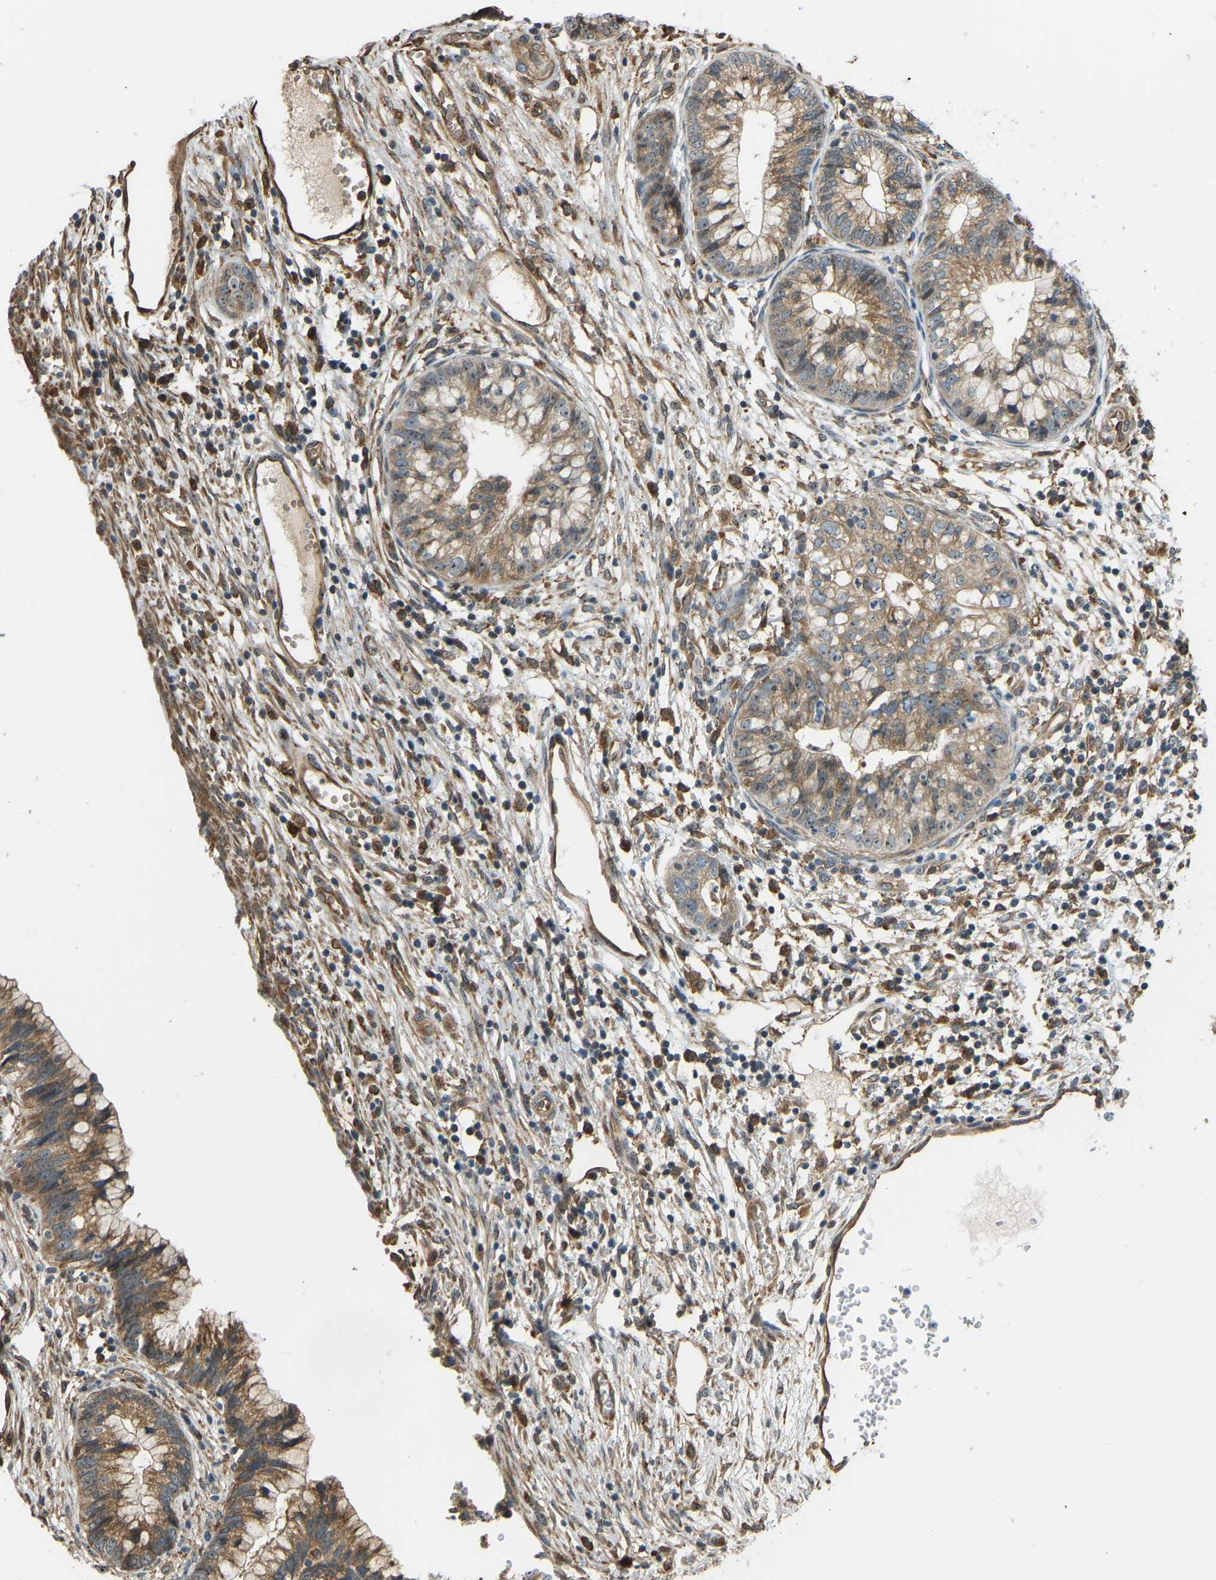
{"staining": {"intensity": "moderate", "quantity": ">75%", "location": "cytoplasmic/membranous,nuclear"}, "tissue": "cervical cancer", "cell_type": "Tumor cells", "image_type": "cancer", "snomed": [{"axis": "morphology", "description": "Adenocarcinoma, NOS"}, {"axis": "topography", "description": "Cervix"}], "caption": "Cervical adenocarcinoma stained for a protein (brown) exhibits moderate cytoplasmic/membranous and nuclear positive expression in about >75% of tumor cells.", "gene": "OS9", "patient": {"sex": "female", "age": 44}}